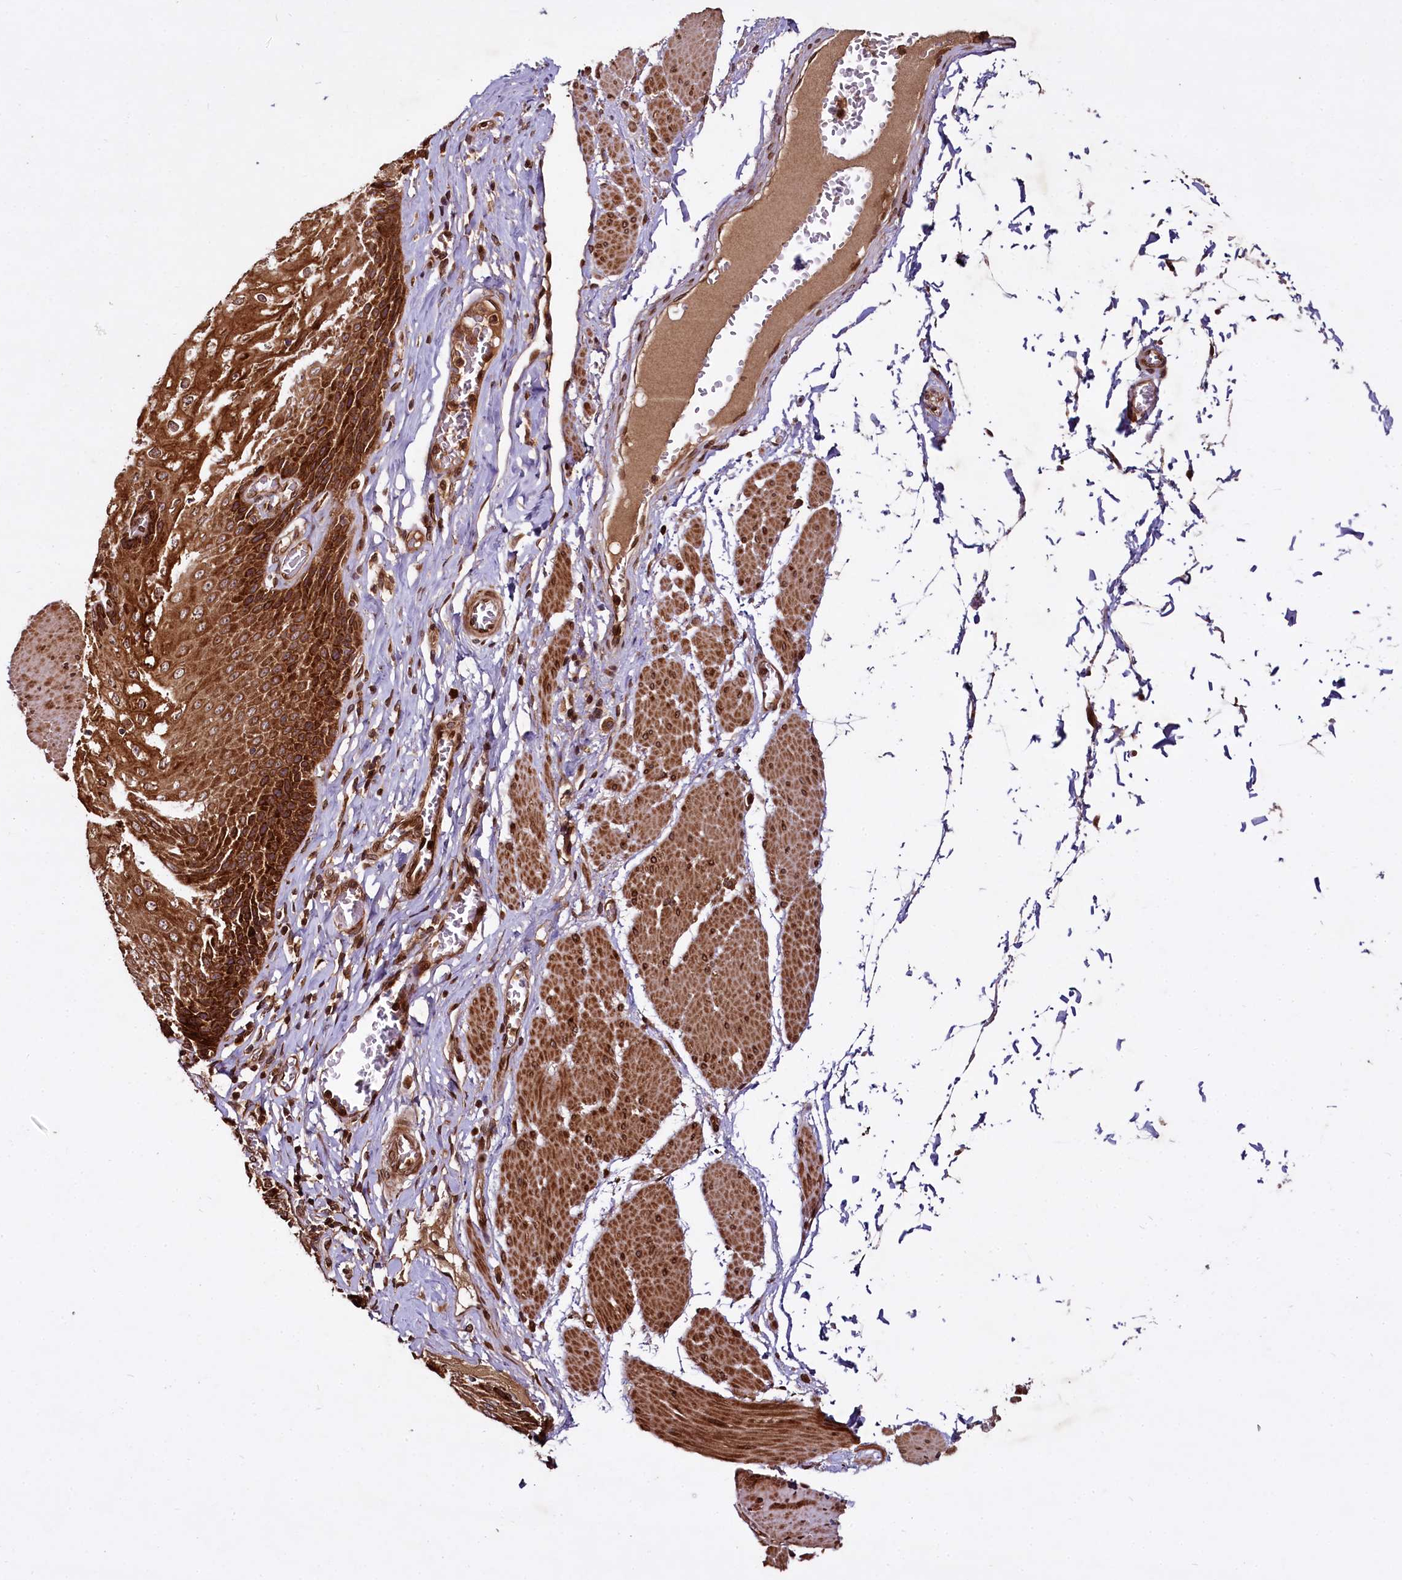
{"staining": {"intensity": "strong", "quantity": ">75%", "location": "cytoplasmic/membranous"}, "tissue": "esophagus", "cell_type": "Squamous epithelial cells", "image_type": "normal", "snomed": [{"axis": "morphology", "description": "Normal tissue, NOS"}, {"axis": "topography", "description": "Esophagus"}], "caption": "Protein analysis of unremarkable esophagus demonstrates strong cytoplasmic/membranous expression in about >75% of squamous epithelial cells.", "gene": "DCP1B", "patient": {"sex": "male", "age": 60}}